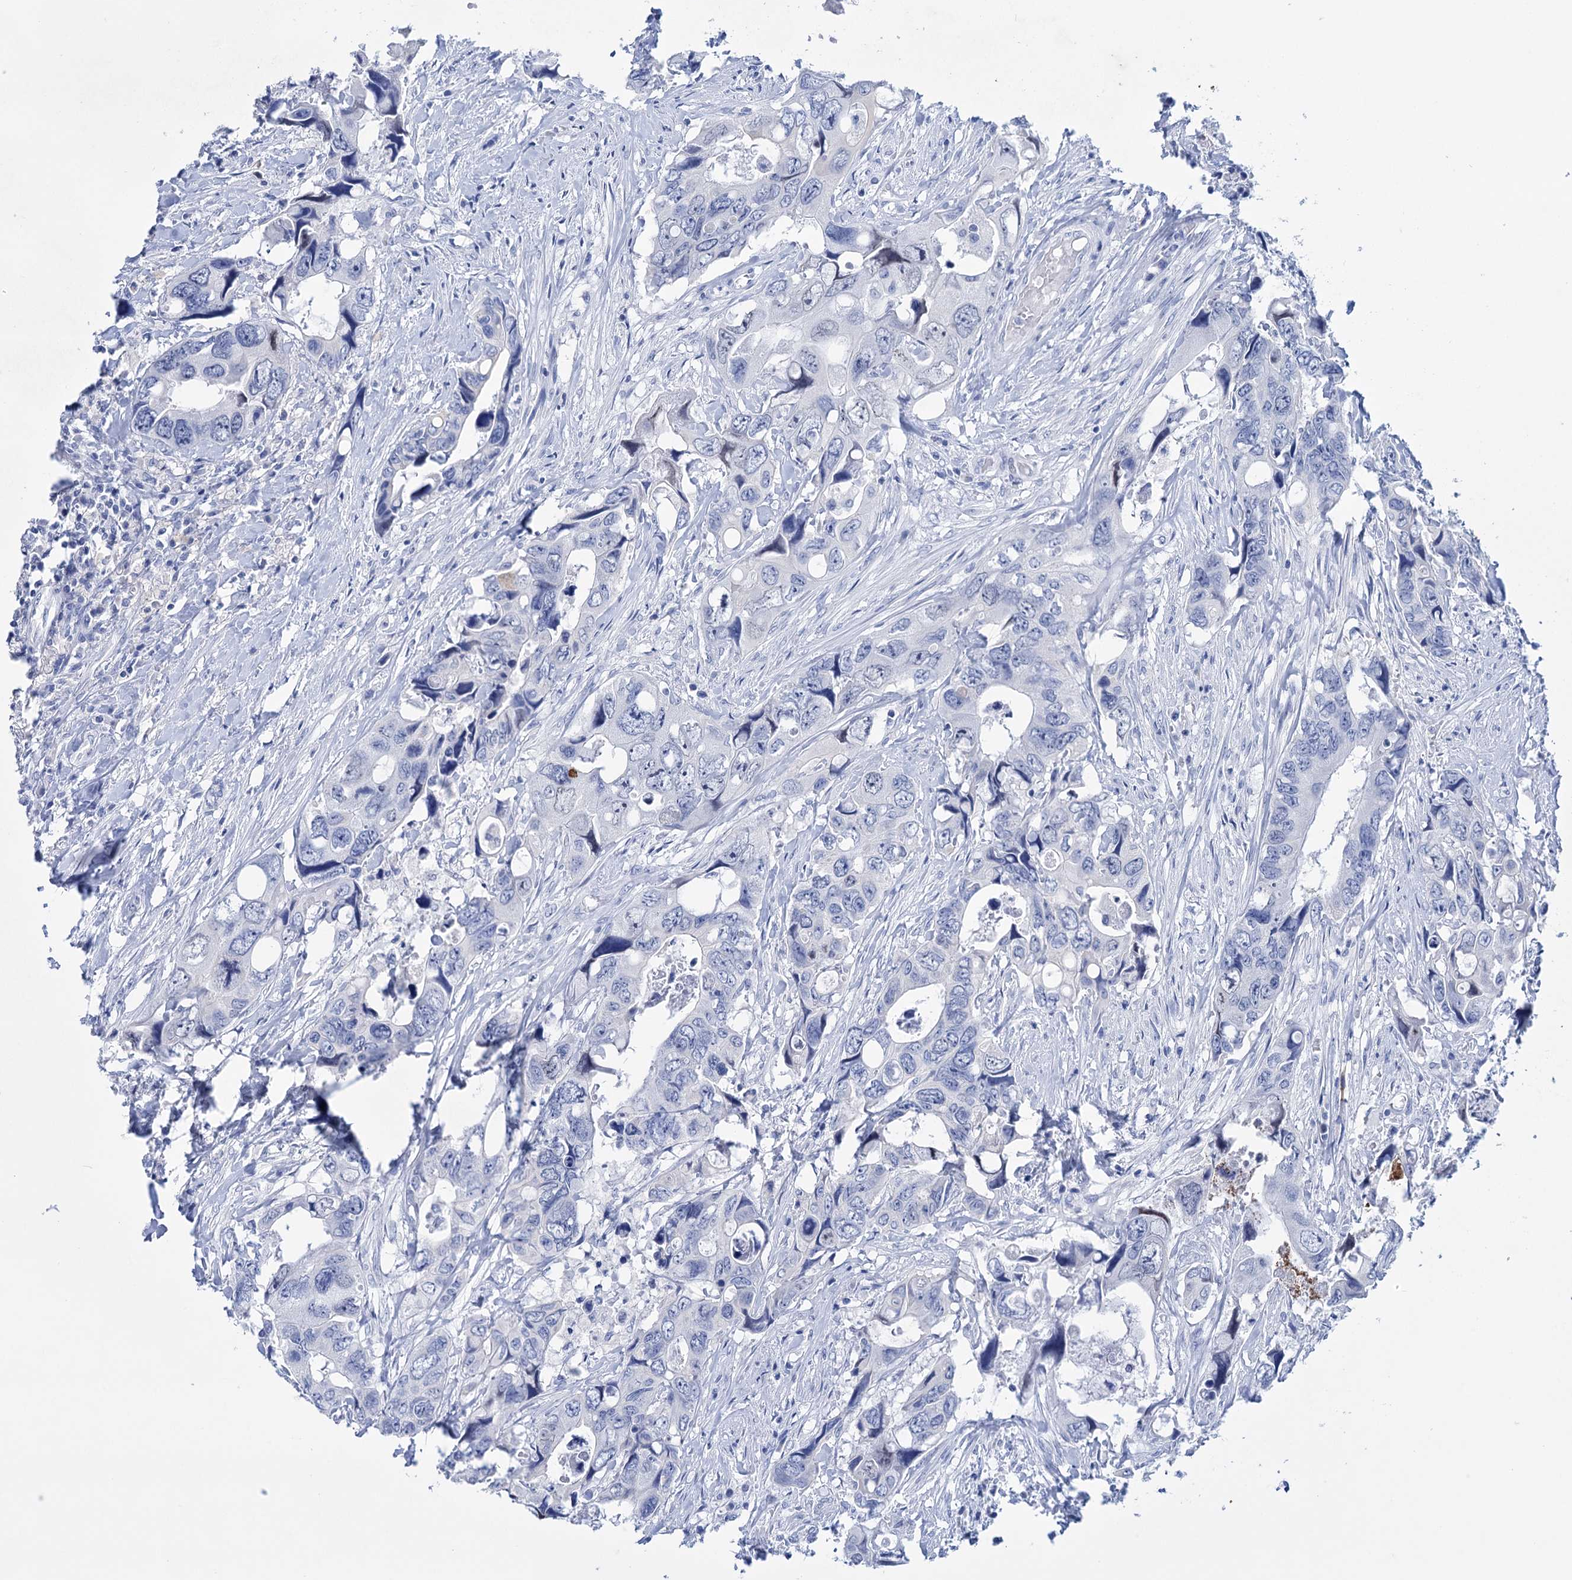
{"staining": {"intensity": "negative", "quantity": "none", "location": "none"}, "tissue": "colorectal cancer", "cell_type": "Tumor cells", "image_type": "cancer", "snomed": [{"axis": "morphology", "description": "Adenocarcinoma, NOS"}, {"axis": "topography", "description": "Rectum"}], "caption": "DAB immunohistochemical staining of human colorectal cancer shows no significant staining in tumor cells.", "gene": "FBXW12", "patient": {"sex": "male", "age": 57}}